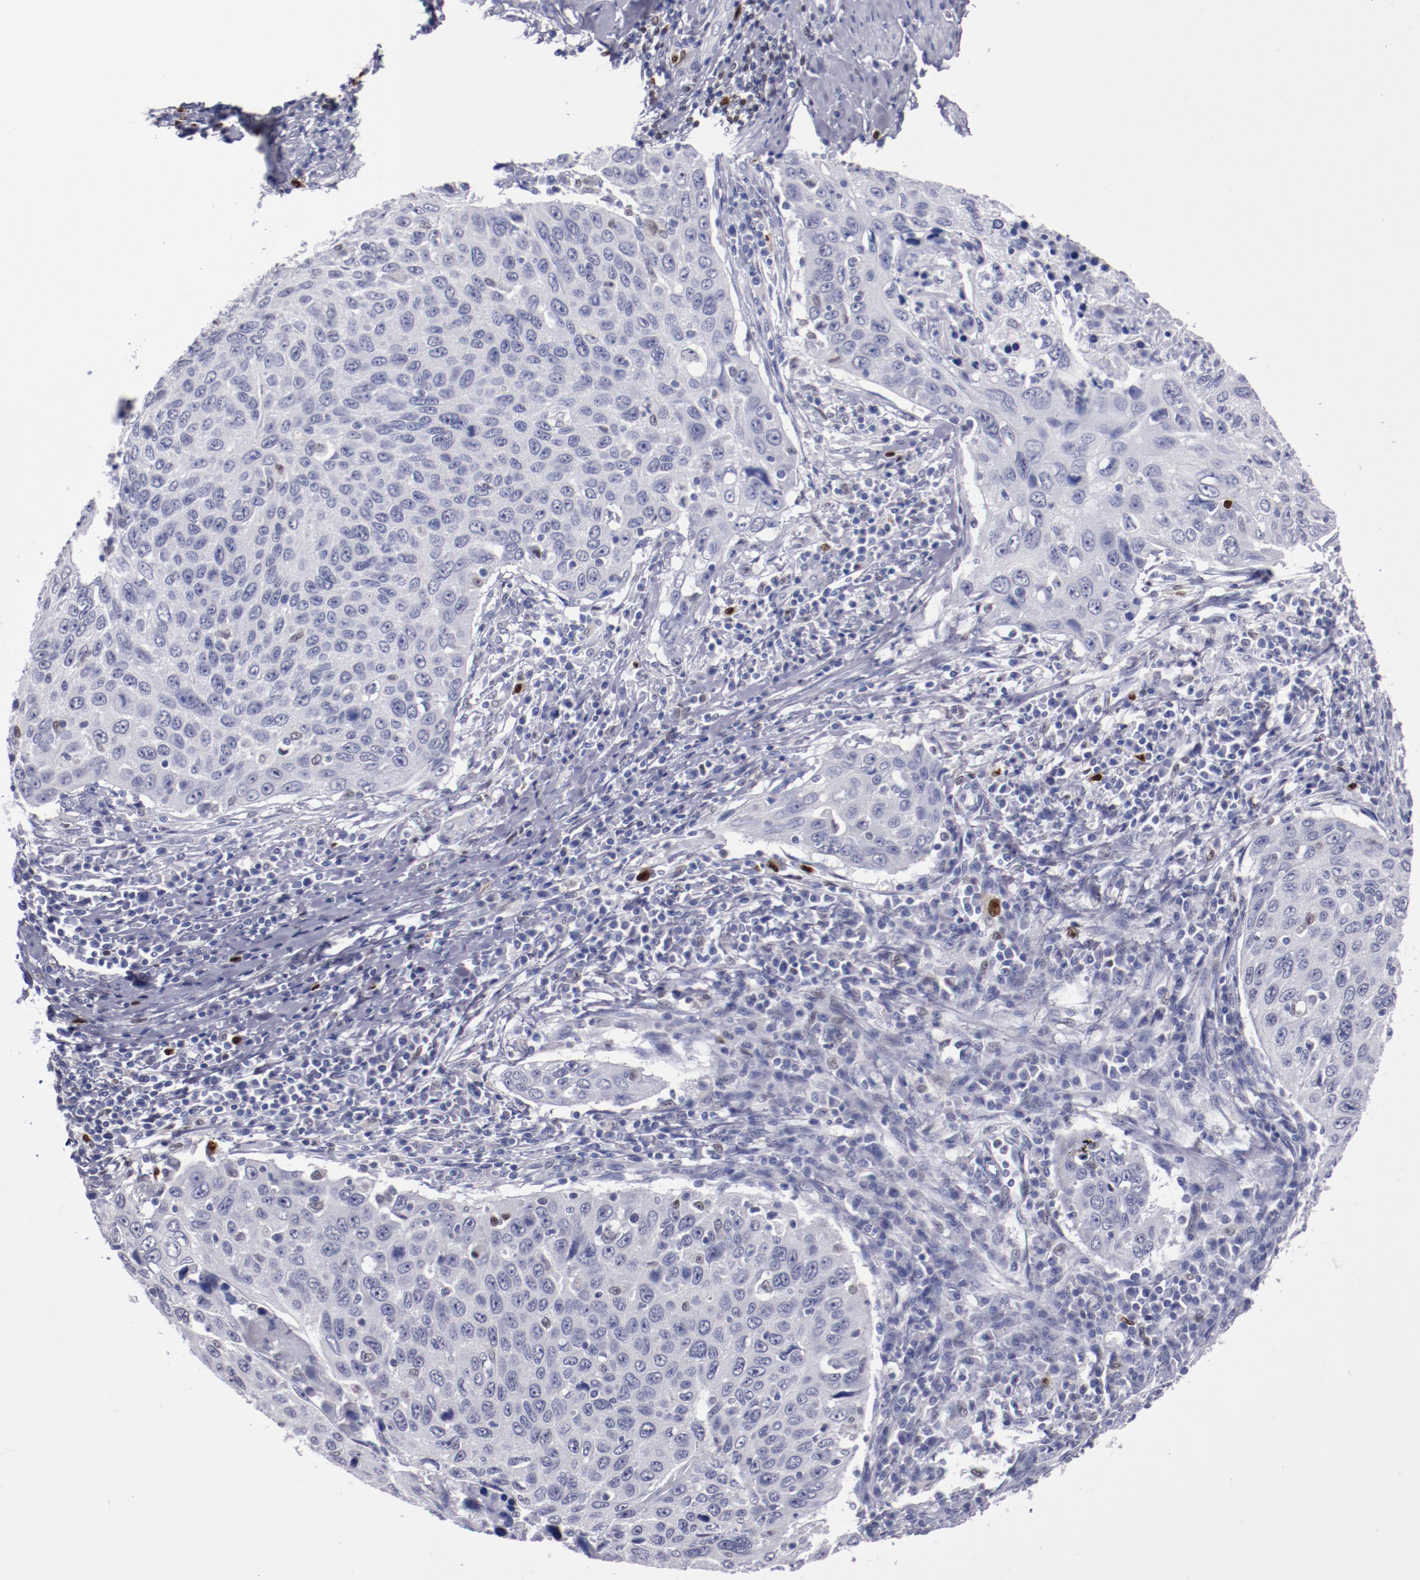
{"staining": {"intensity": "negative", "quantity": "none", "location": "none"}, "tissue": "cervical cancer", "cell_type": "Tumor cells", "image_type": "cancer", "snomed": [{"axis": "morphology", "description": "Squamous cell carcinoma, NOS"}, {"axis": "topography", "description": "Cervix"}], "caption": "Immunohistochemistry (IHC) image of cervical cancer stained for a protein (brown), which exhibits no positivity in tumor cells.", "gene": "IRF8", "patient": {"sex": "female", "age": 53}}